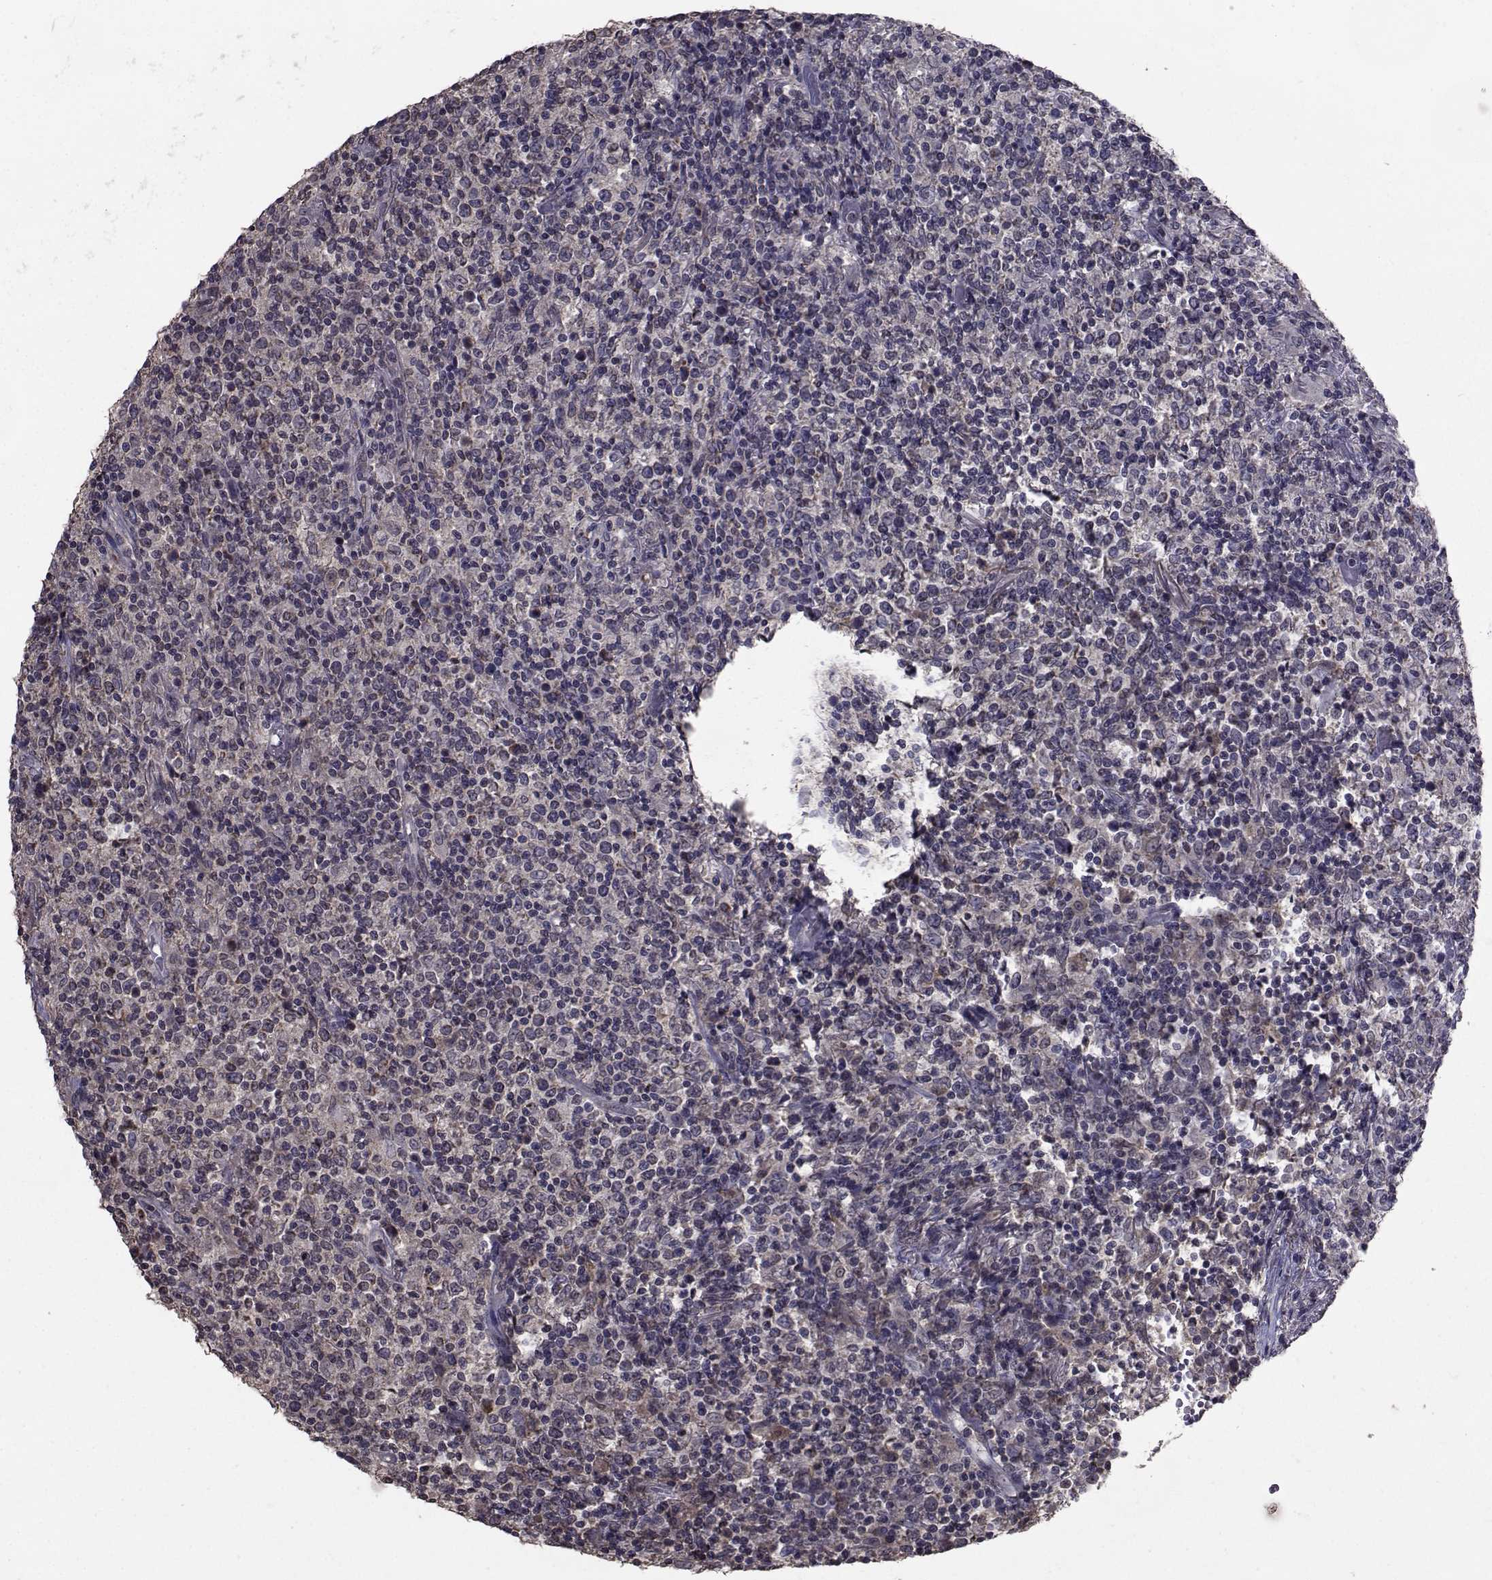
{"staining": {"intensity": "negative", "quantity": "none", "location": "none"}, "tissue": "lymphoma", "cell_type": "Tumor cells", "image_type": "cancer", "snomed": [{"axis": "morphology", "description": "Malignant lymphoma, non-Hodgkin's type, High grade"}, {"axis": "topography", "description": "Lung"}], "caption": "Immunohistochemical staining of human malignant lymphoma, non-Hodgkin's type (high-grade) displays no significant expression in tumor cells.", "gene": "CYP2S1", "patient": {"sex": "male", "age": 79}}